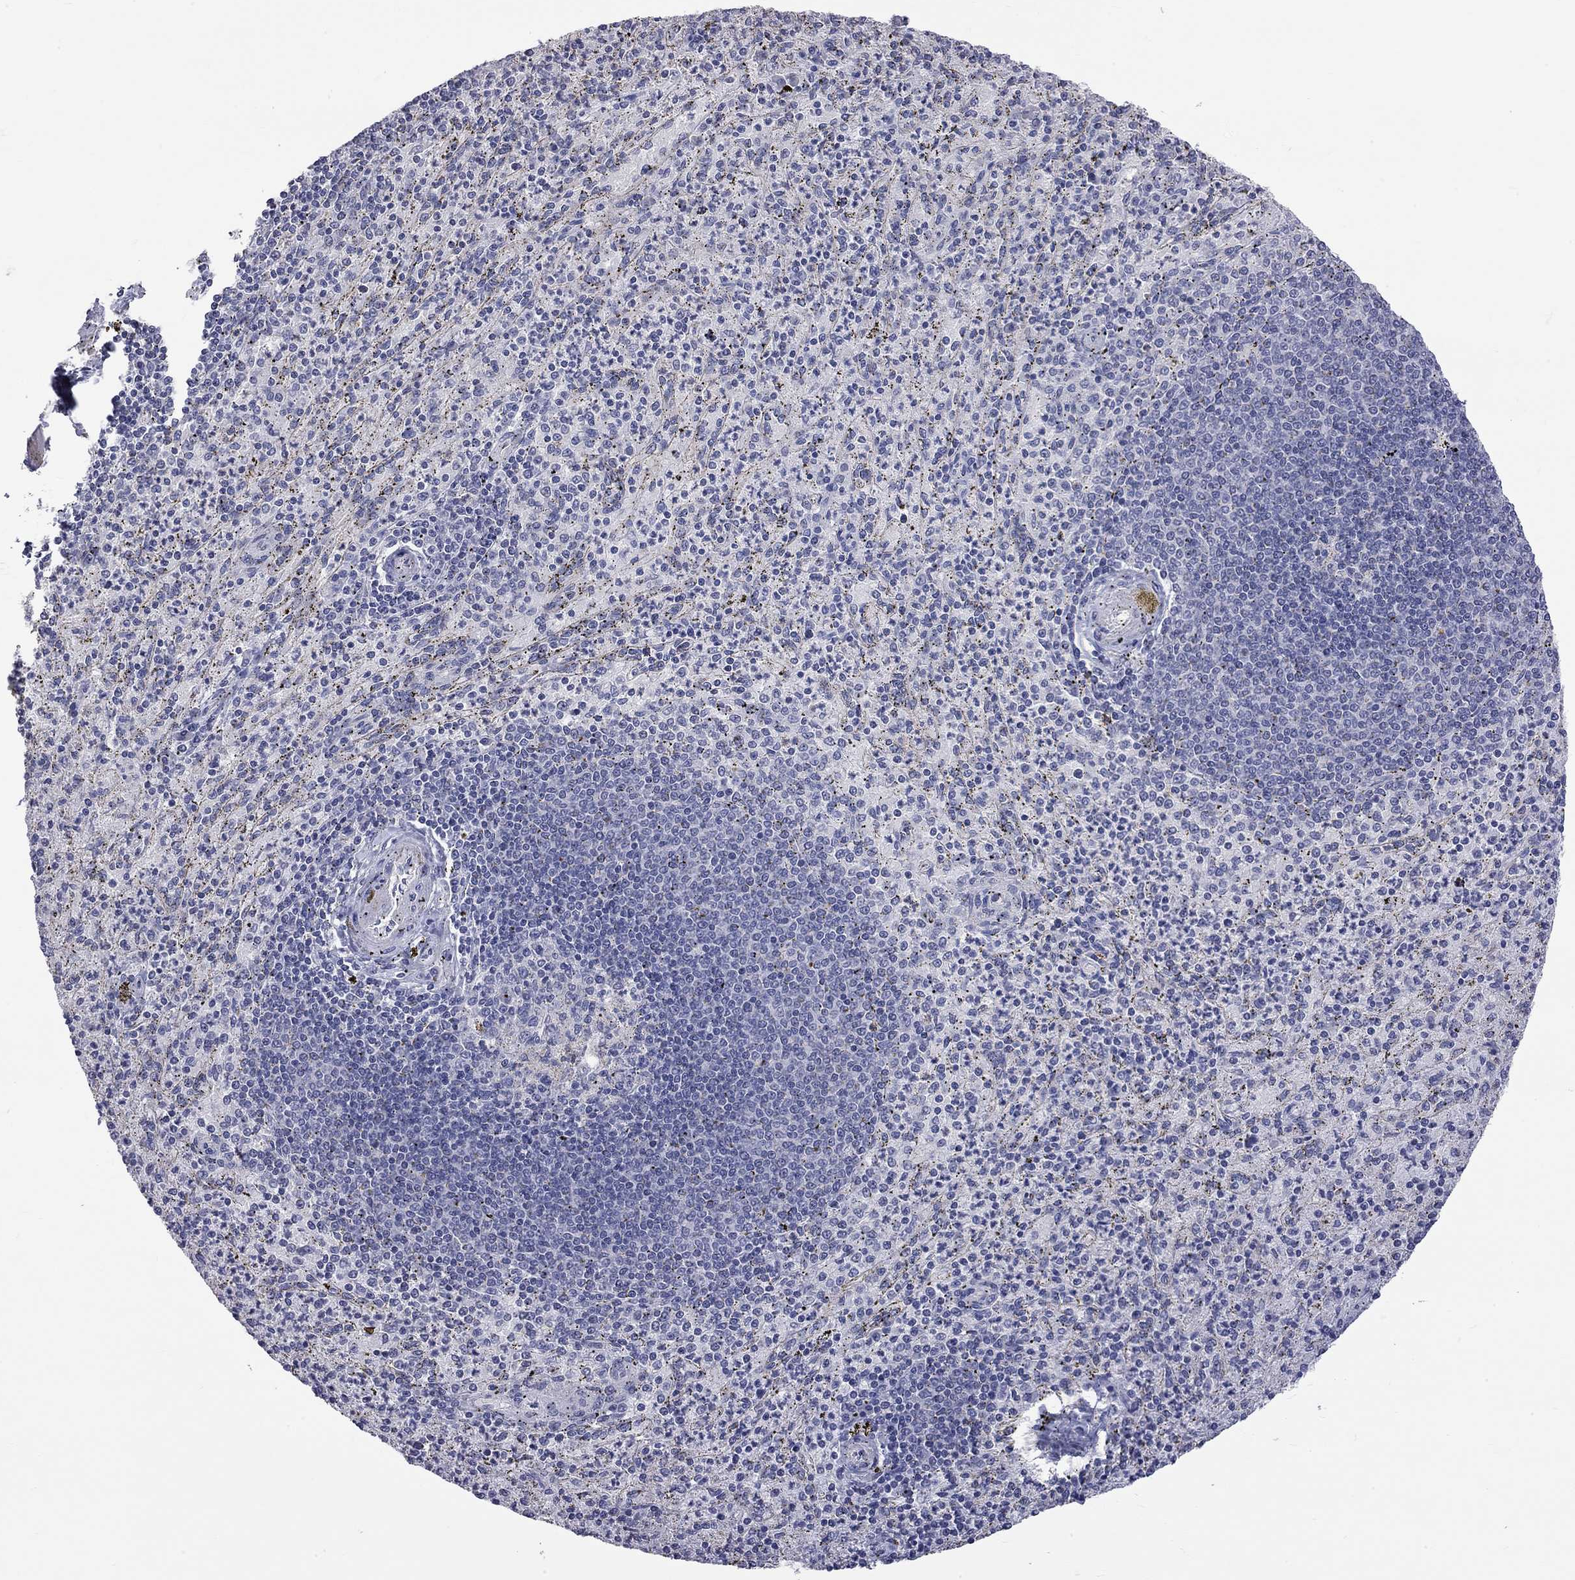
{"staining": {"intensity": "negative", "quantity": "none", "location": "none"}, "tissue": "spleen", "cell_type": "Cells in red pulp", "image_type": "normal", "snomed": [{"axis": "morphology", "description": "Normal tissue, NOS"}, {"axis": "topography", "description": "Spleen"}], "caption": "An image of human spleen is negative for staining in cells in red pulp. Nuclei are stained in blue.", "gene": "OPRK1", "patient": {"sex": "male", "age": 60}}